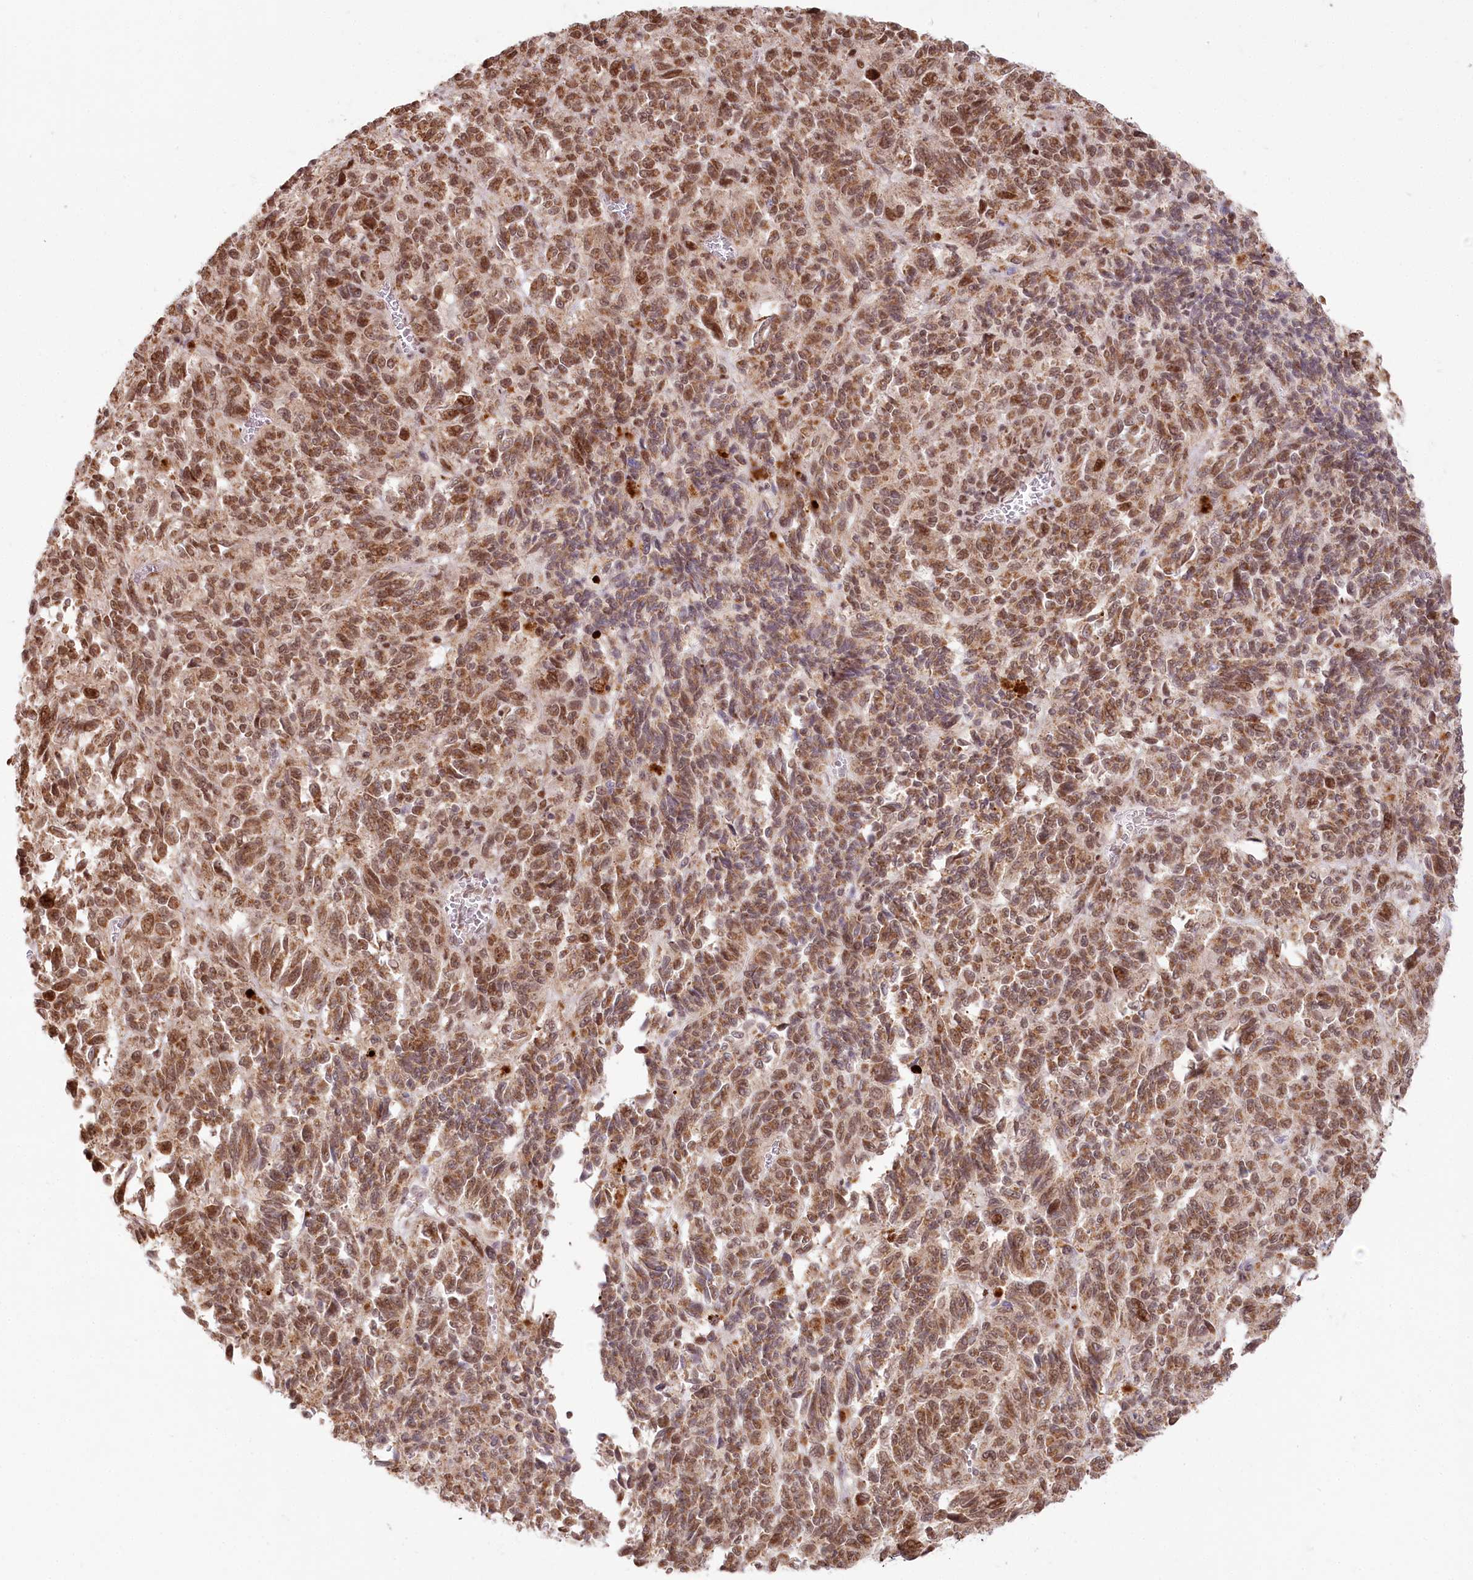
{"staining": {"intensity": "strong", "quantity": ">75%", "location": "cytoplasmic/membranous,nuclear"}, "tissue": "melanoma", "cell_type": "Tumor cells", "image_type": "cancer", "snomed": [{"axis": "morphology", "description": "Malignant melanoma, Metastatic site"}, {"axis": "topography", "description": "Lung"}], "caption": "The micrograph reveals immunohistochemical staining of melanoma. There is strong cytoplasmic/membranous and nuclear expression is appreciated in about >75% of tumor cells.", "gene": "PYURF", "patient": {"sex": "male", "age": 64}}